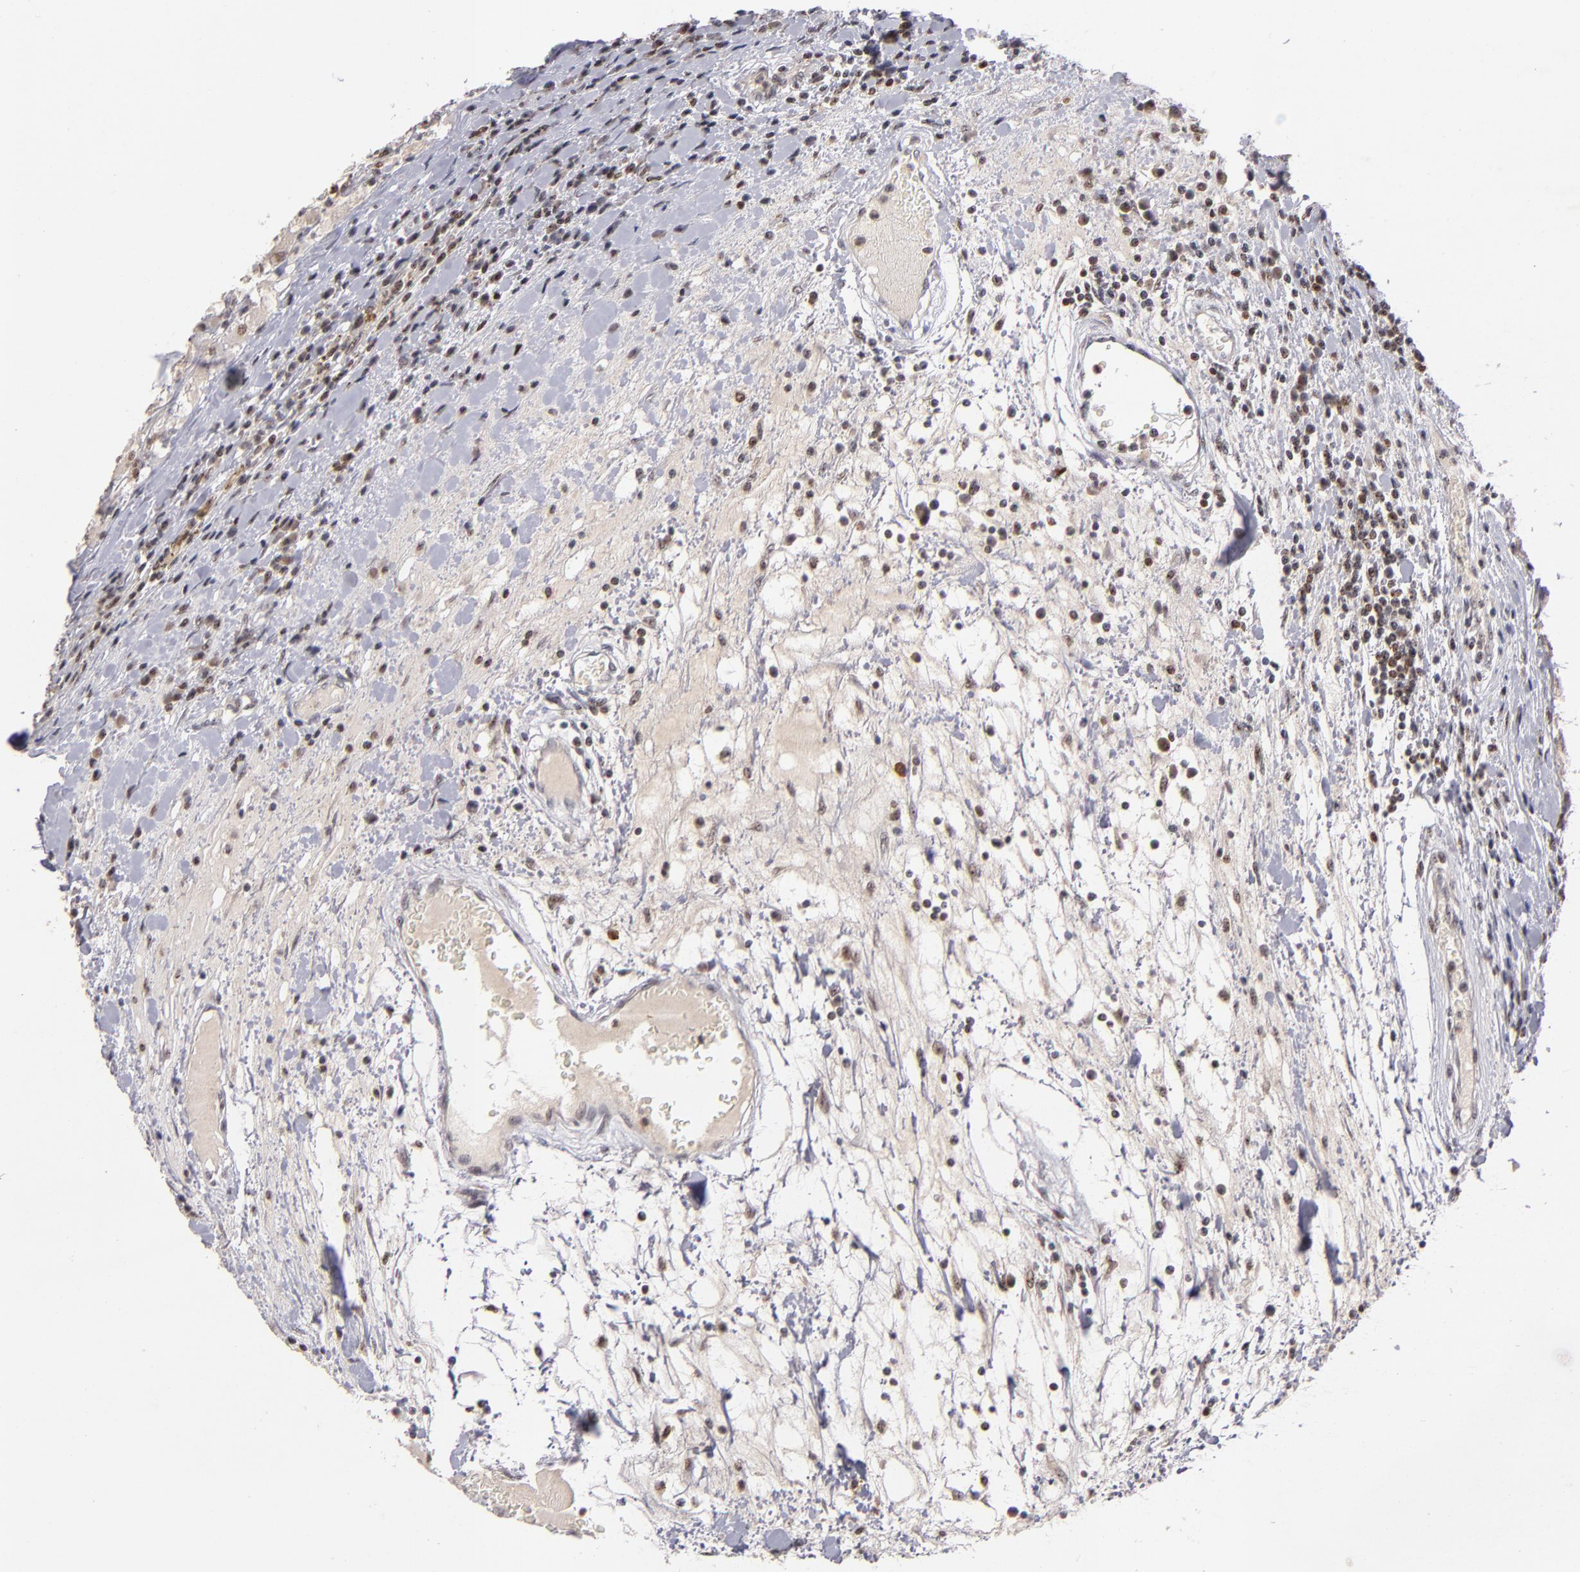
{"staining": {"intensity": "weak", "quantity": ">75%", "location": "cytoplasmic/membranous,nuclear"}, "tissue": "renal cancer", "cell_type": "Tumor cells", "image_type": "cancer", "snomed": [{"axis": "morphology", "description": "Adenocarcinoma, NOS"}, {"axis": "topography", "description": "Kidney"}], "caption": "Renal cancer was stained to show a protein in brown. There is low levels of weak cytoplasmic/membranous and nuclear positivity in approximately >75% of tumor cells. Immunohistochemistry (ihc) stains the protein of interest in brown and the nuclei are stained blue.", "gene": "PCNX4", "patient": {"sex": "female", "age": 73}}